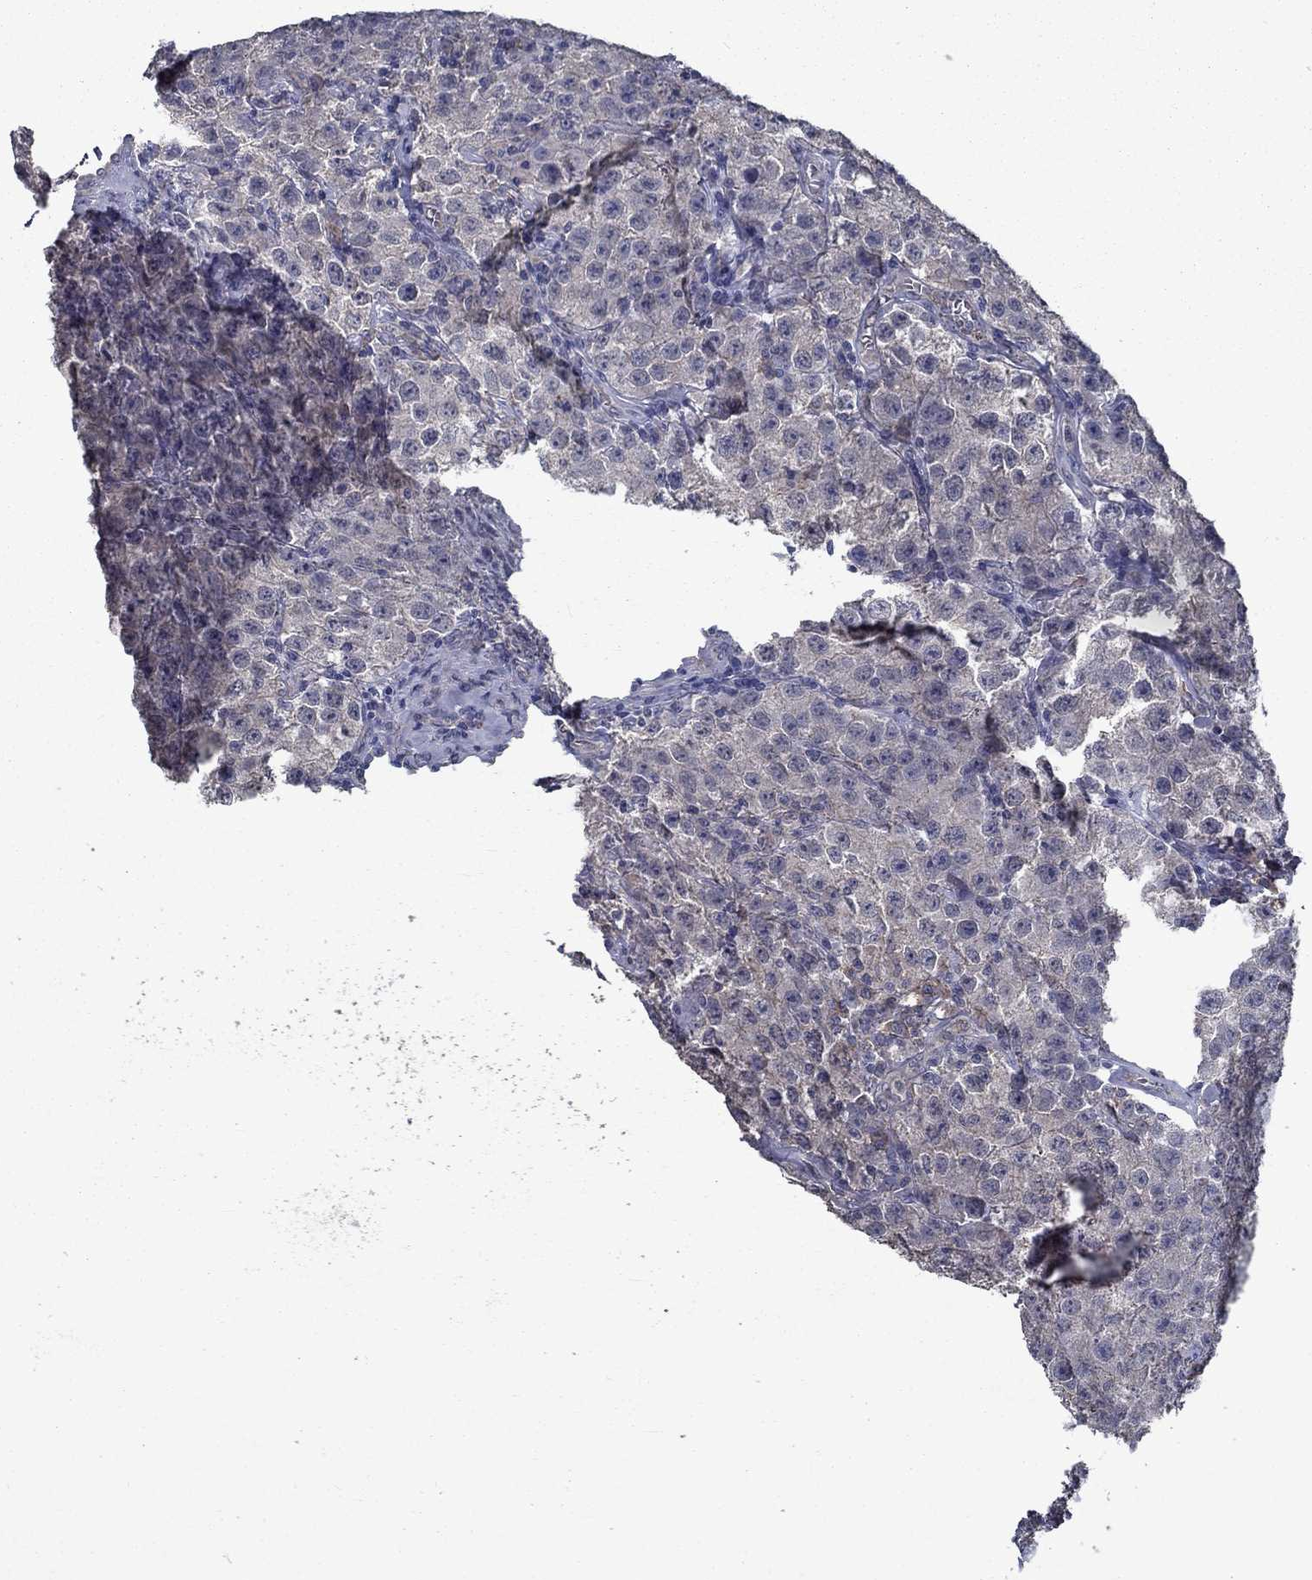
{"staining": {"intensity": "weak", "quantity": "<25%", "location": "cytoplasmic/membranous"}, "tissue": "testis cancer", "cell_type": "Tumor cells", "image_type": "cancer", "snomed": [{"axis": "morphology", "description": "Seminoma, NOS"}, {"axis": "topography", "description": "Testis"}], "caption": "Tumor cells are negative for brown protein staining in testis seminoma.", "gene": "SLC44A1", "patient": {"sex": "male", "age": 52}}